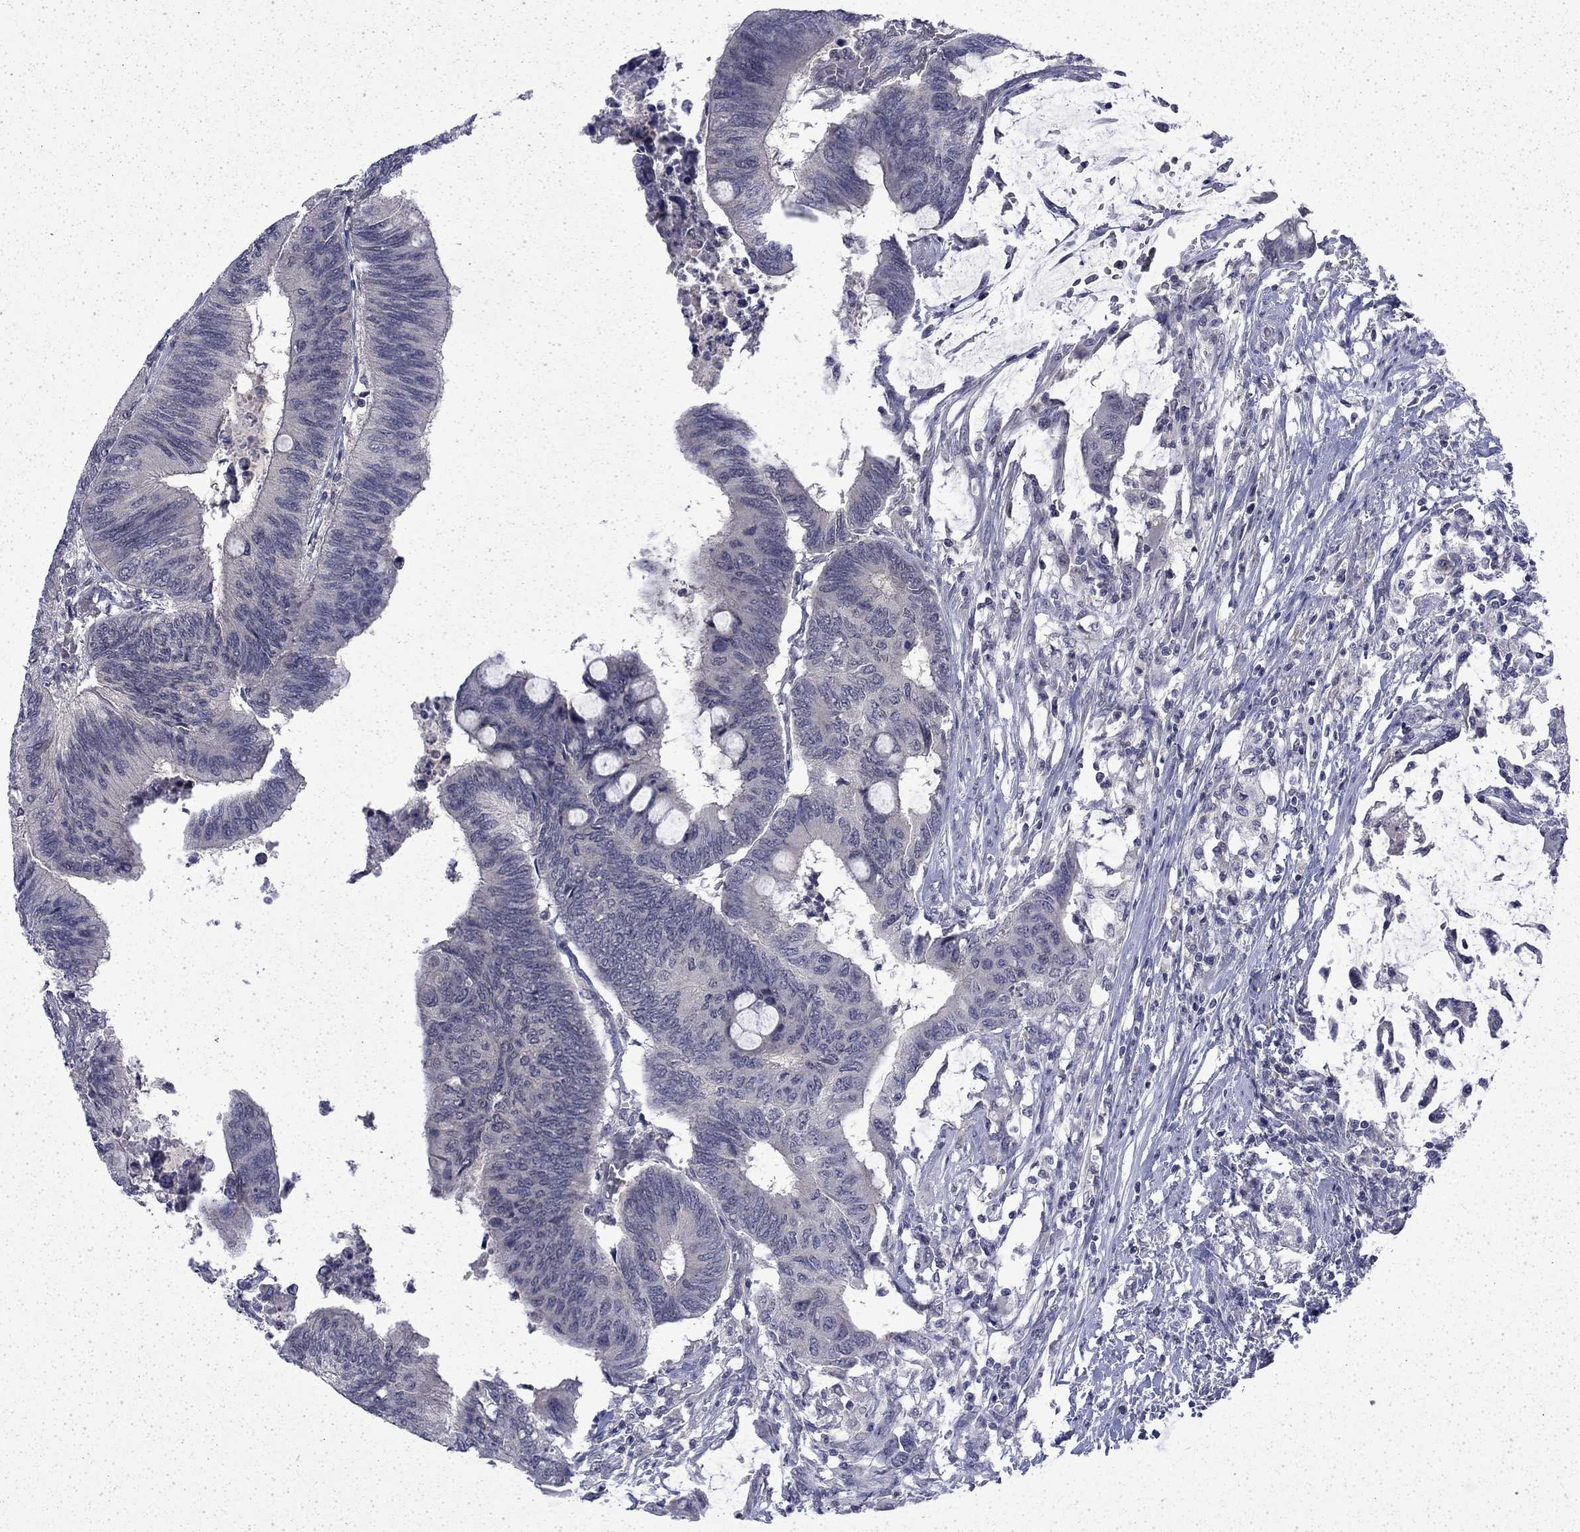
{"staining": {"intensity": "negative", "quantity": "none", "location": "none"}, "tissue": "colorectal cancer", "cell_type": "Tumor cells", "image_type": "cancer", "snomed": [{"axis": "morphology", "description": "Normal tissue, NOS"}, {"axis": "morphology", "description": "Adenocarcinoma, NOS"}, {"axis": "topography", "description": "Rectum"}, {"axis": "topography", "description": "Peripheral nerve tissue"}], "caption": "Photomicrograph shows no protein staining in tumor cells of colorectal adenocarcinoma tissue.", "gene": "CHAT", "patient": {"sex": "male", "age": 92}}